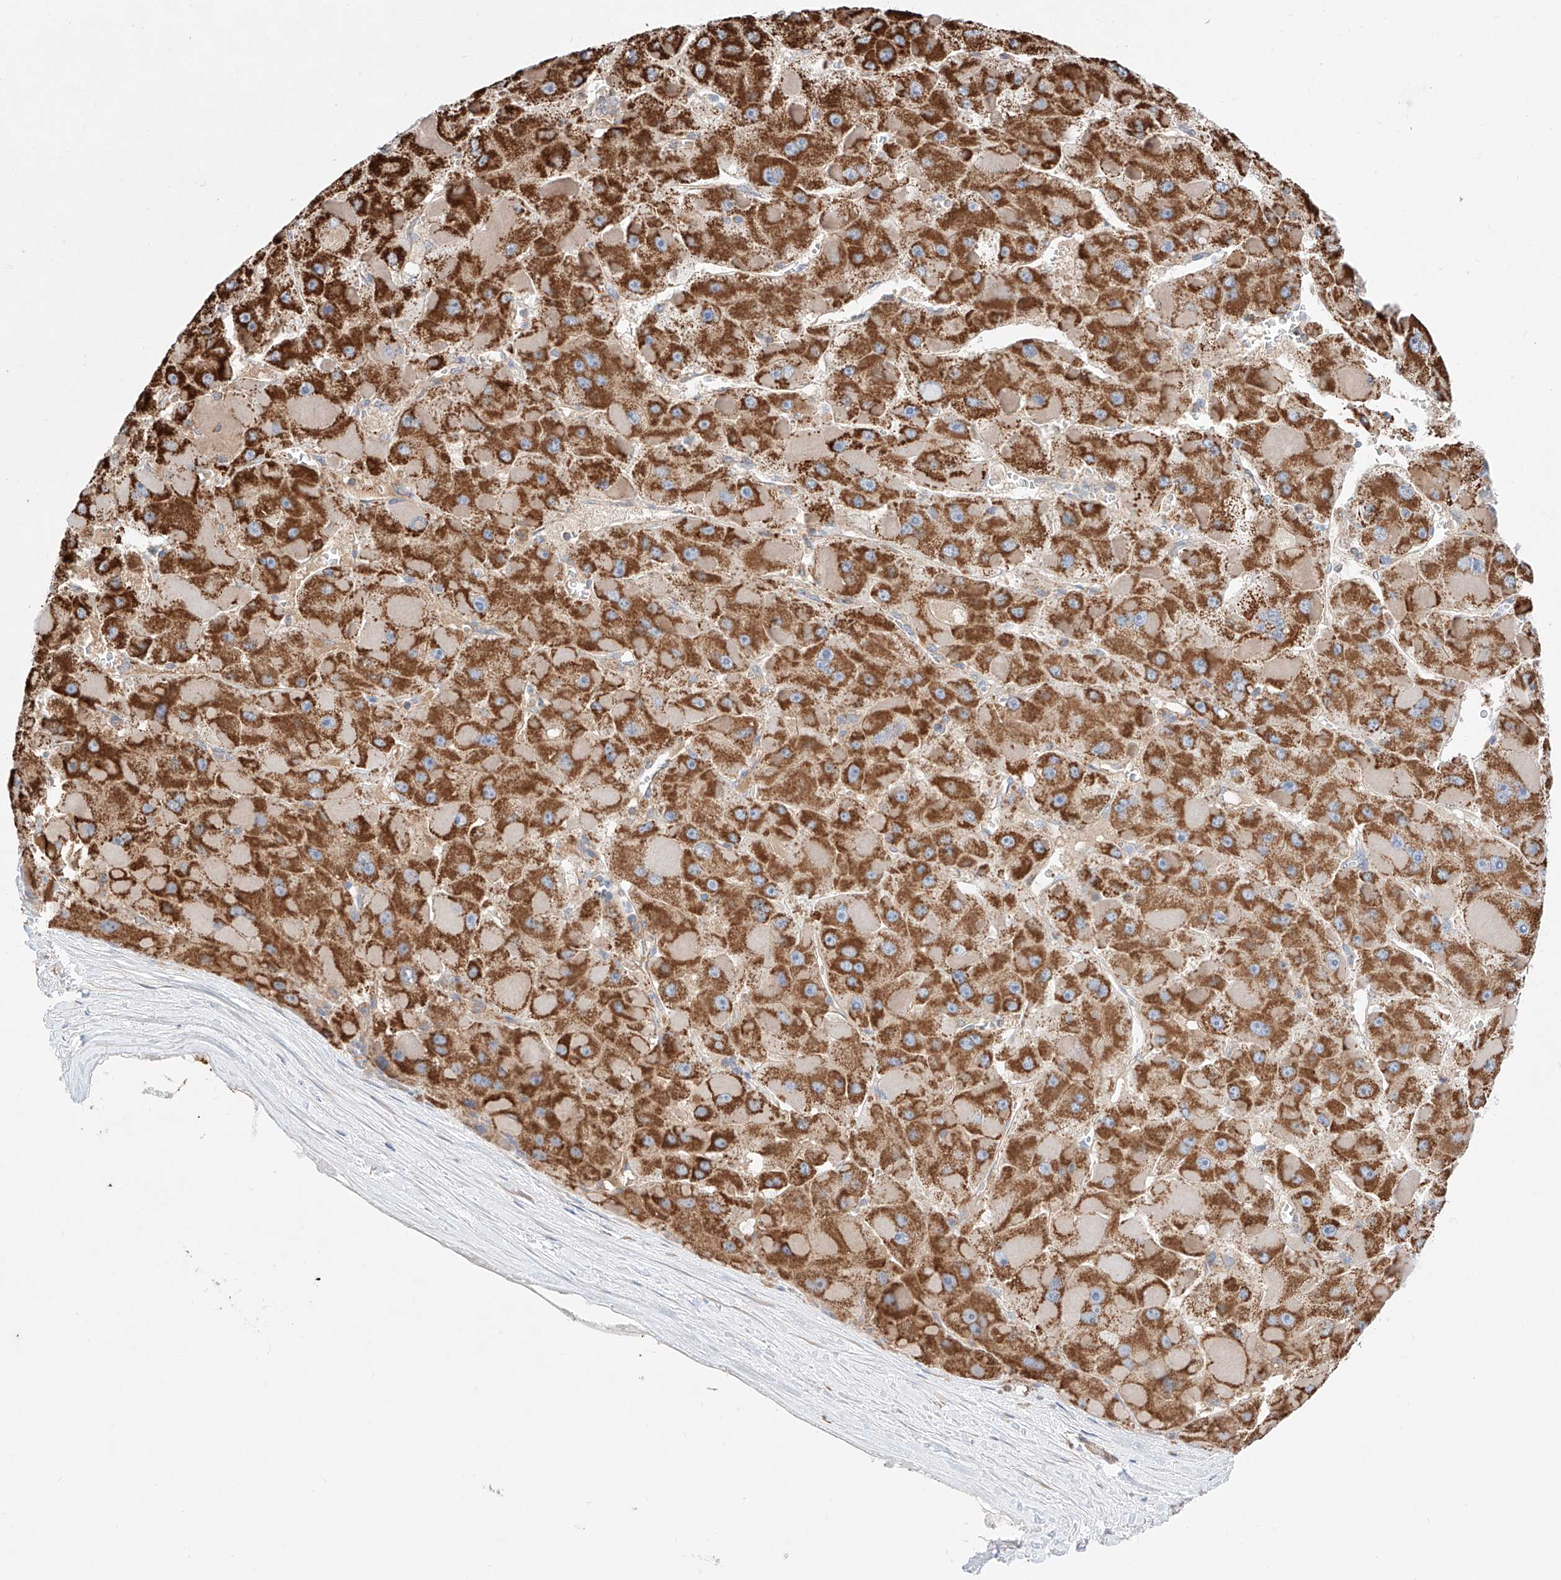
{"staining": {"intensity": "strong", "quantity": ">75%", "location": "cytoplasmic/membranous"}, "tissue": "liver cancer", "cell_type": "Tumor cells", "image_type": "cancer", "snomed": [{"axis": "morphology", "description": "Carcinoma, Hepatocellular, NOS"}, {"axis": "topography", "description": "Liver"}], "caption": "The image demonstrates staining of liver cancer, revealing strong cytoplasmic/membranous protein staining (brown color) within tumor cells.", "gene": "KTI12", "patient": {"sex": "female", "age": 73}}